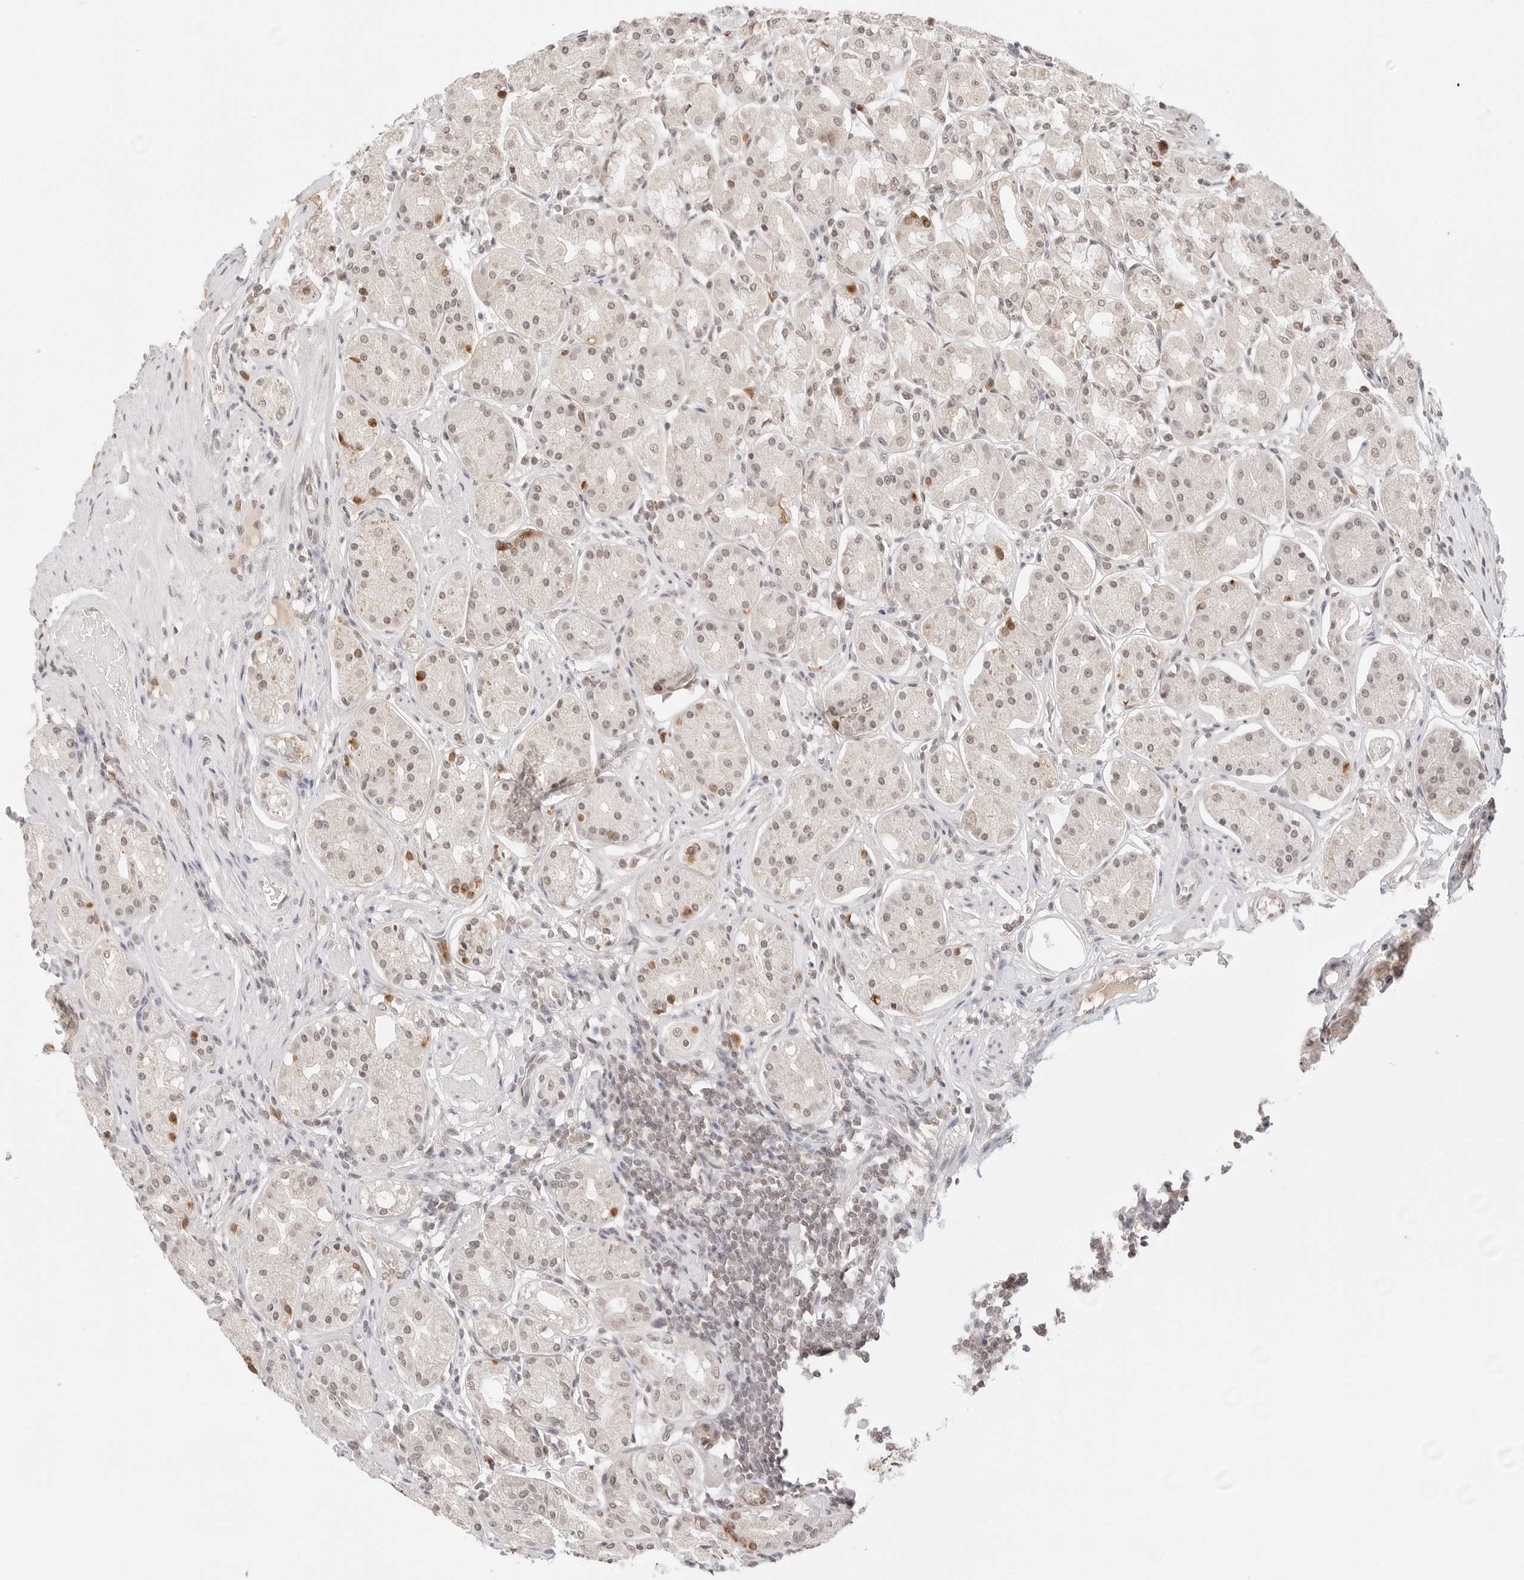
{"staining": {"intensity": "weak", "quantity": ">75%", "location": "cytoplasmic/membranous,nuclear"}, "tissue": "stomach", "cell_type": "Glandular cells", "image_type": "normal", "snomed": [{"axis": "morphology", "description": "Normal tissue, NOS"}, {"axis": "topography", "description": "Stomach"}, {"axis": "topography", "description": "Stomach, lower"}], "caption": "About >75% of glandular cells in normal stomach show weak cytoplasmic/membranous,nuclear protein expression as visualized by brown immunohistochemical staining.", "gene": "SEPTIN4", "patient": {"sex": "female", "age": 56}}